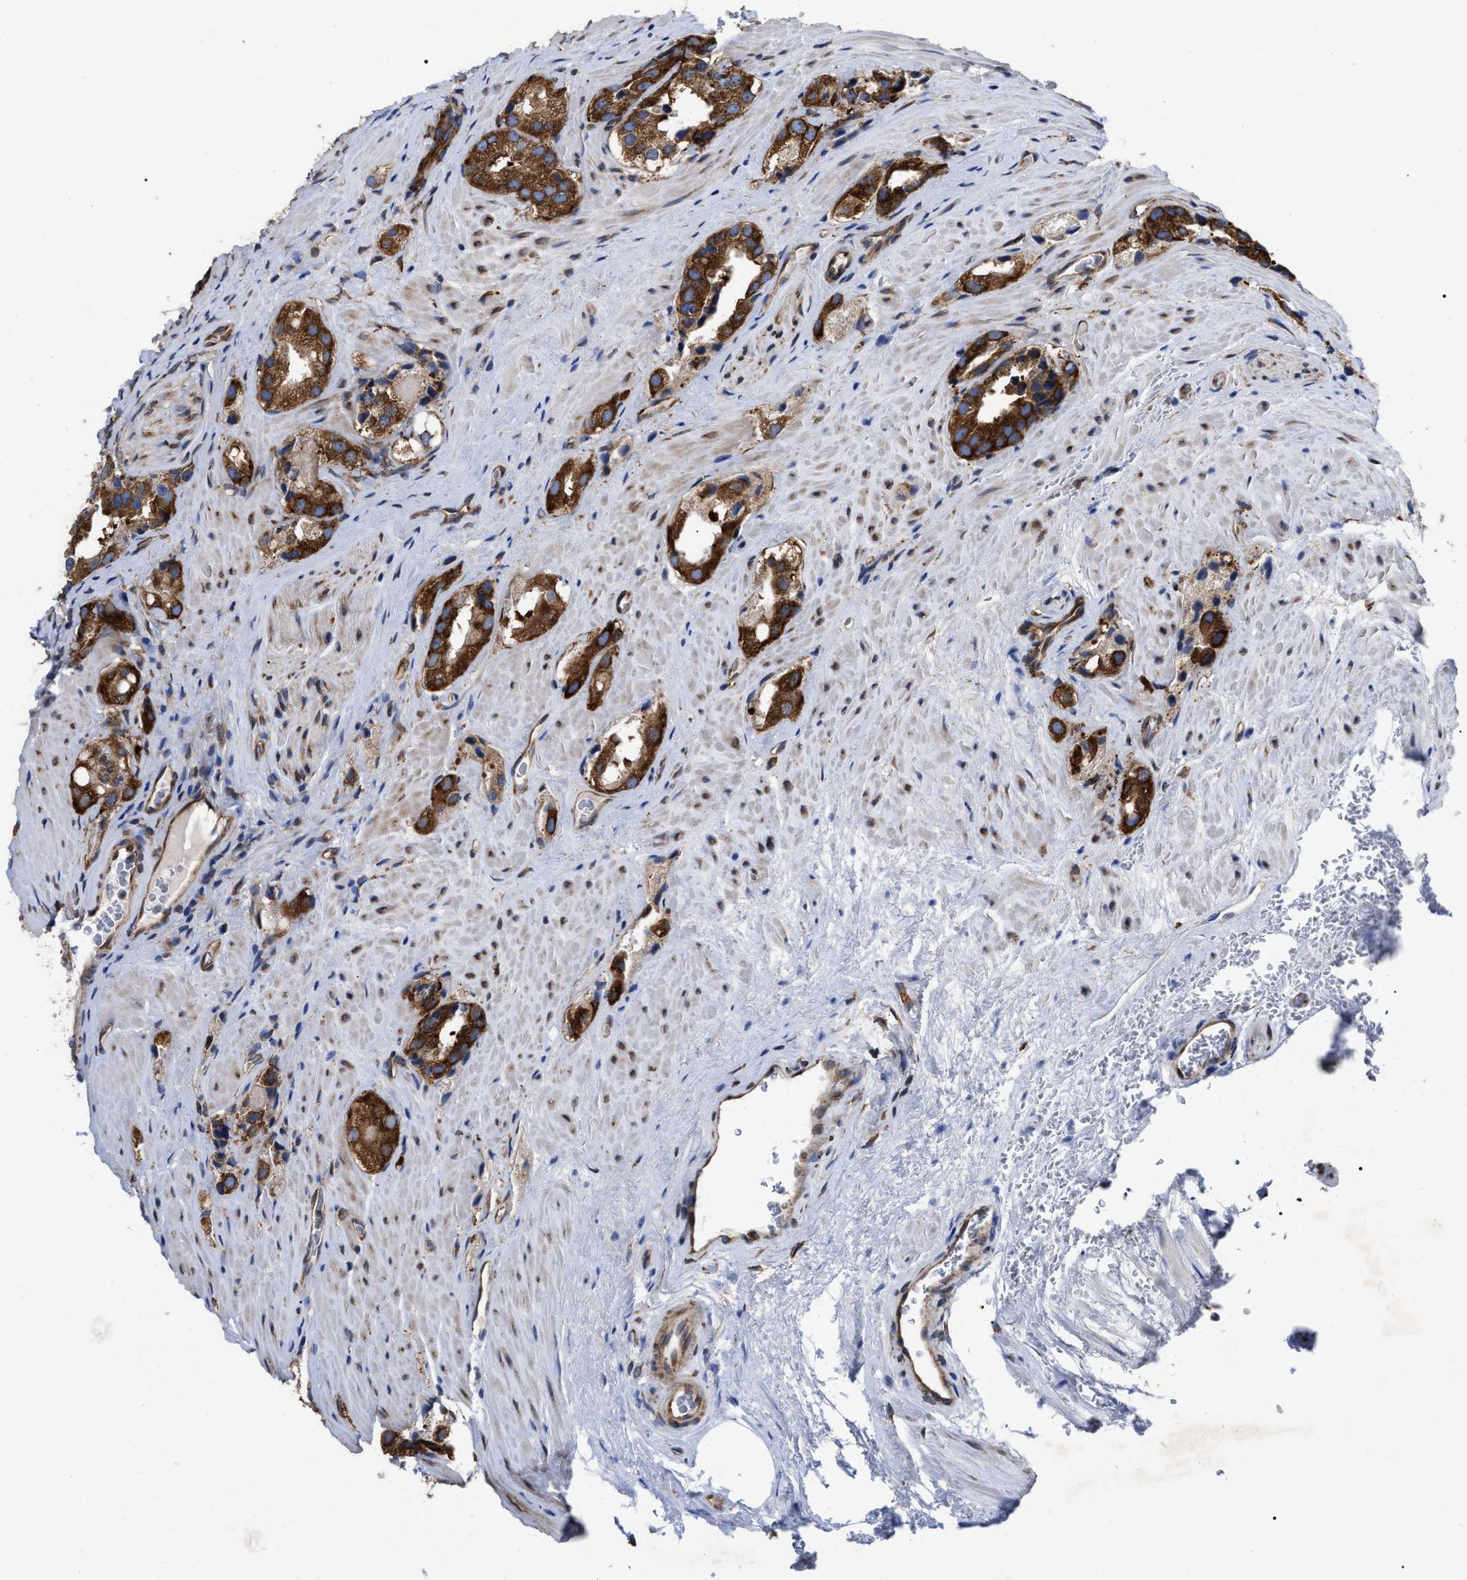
{"staining": {"intensity": "strong", "quantity": ">75%", "location": "cytoplasmic/membranous"}, "tissue": "prostate cancer", "cell_type": "Tumor cells", "image_type": "cancer", "snomed": [{"axis": "morphology", "description": "Adenocarcinoma, High grade"}, {"axis": "topography", "description": "Prostate"}], "caption": "Protein staining by immunohistochemistry reveals strong cytoplasmic/membranous positivity in approximately >75% of tumor cells in prostate cancer. The staining was performed using DAB to visualize the protein expression in brown, while the nuclei were stained in blue with hematoxylin (Magnification: 20x).", "gene": "FAM120A", "patient": {"sex": "male", "age": 63}}